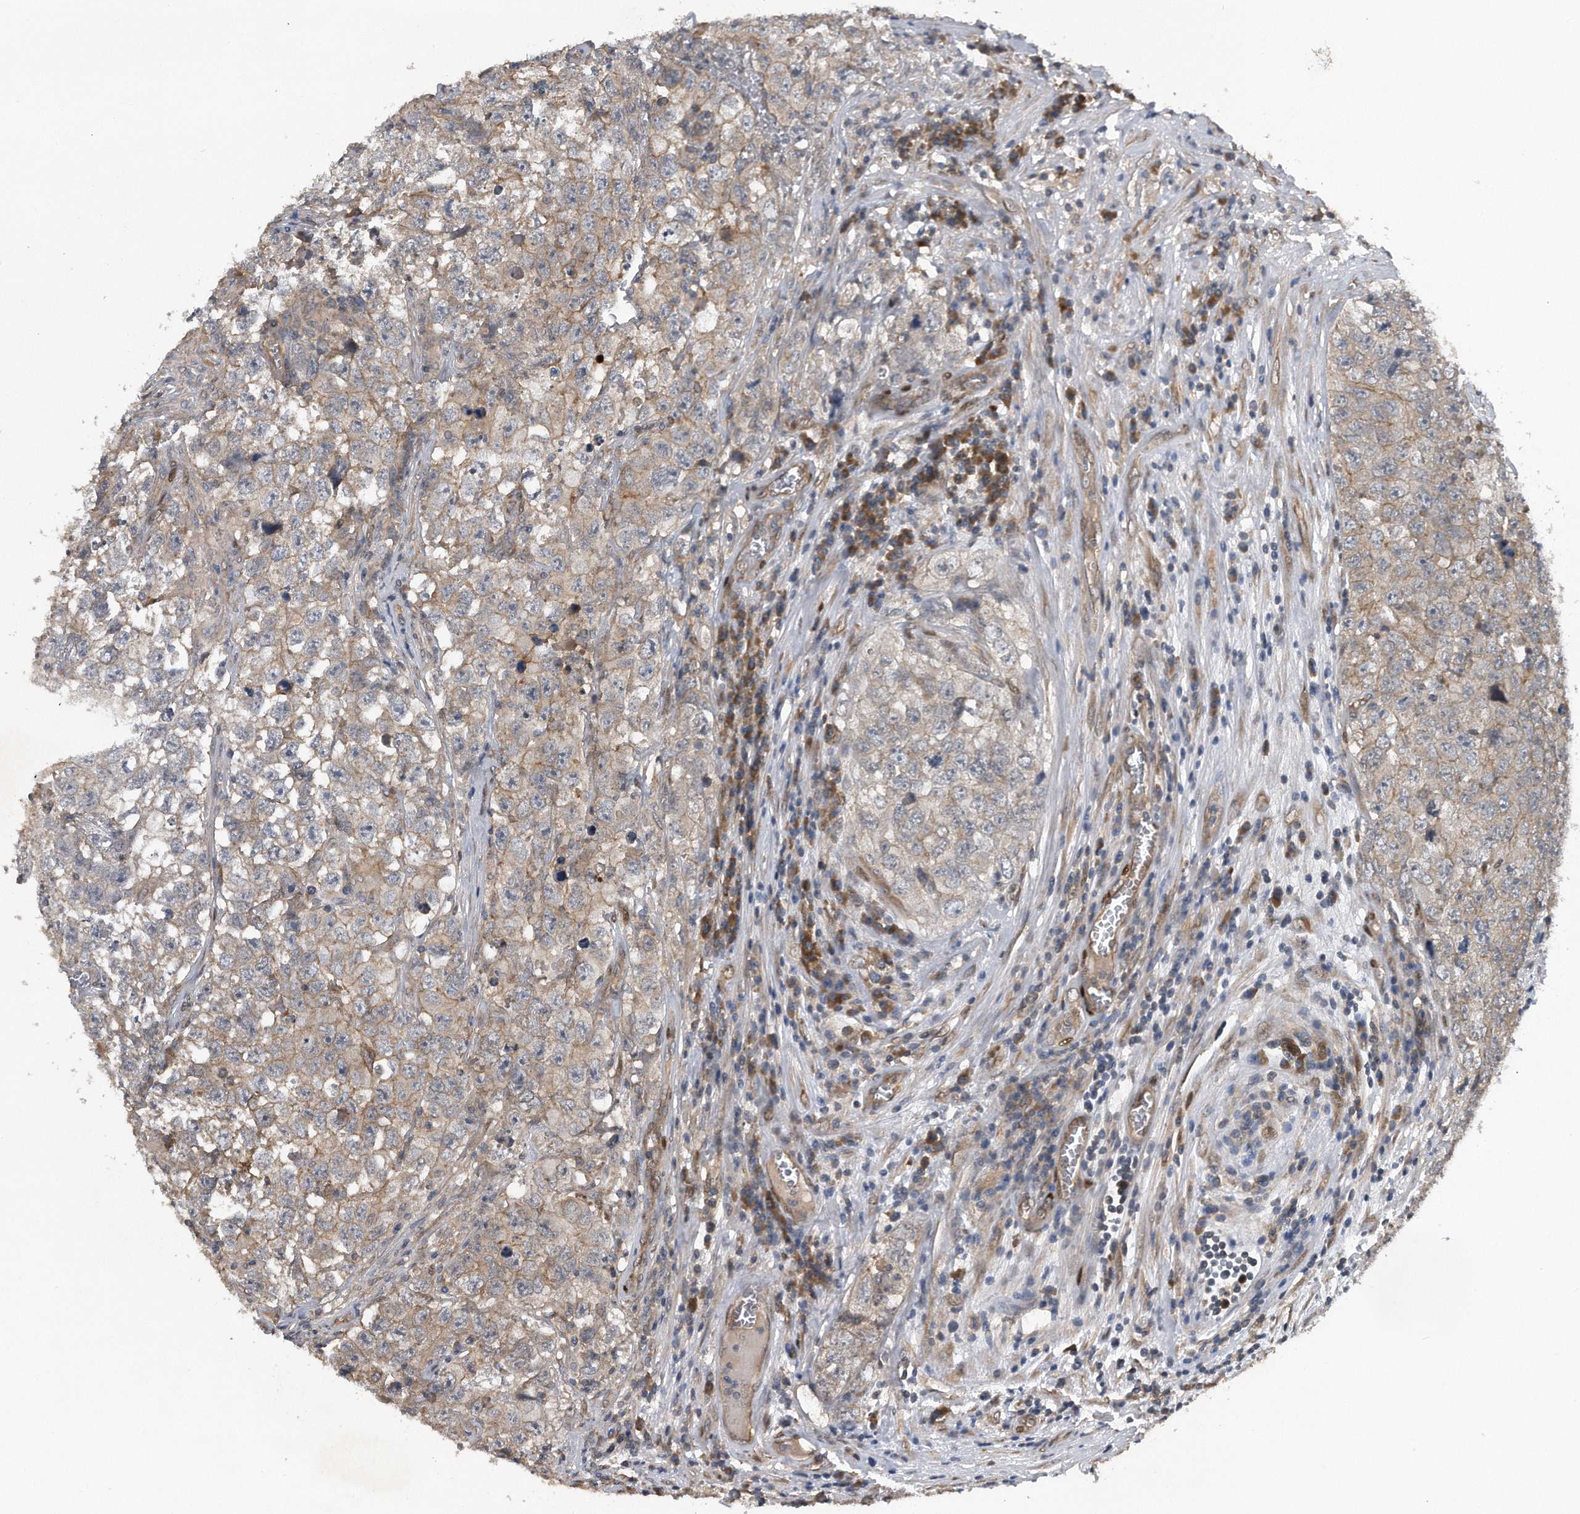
{"staining": {"intensity": "weak", "quantity": ">75%", "location": "cytoplasmic/membranous"}, "tissue": "testis cancer", "cell_type": "Tumor cells", "image_type": "cancer", "snomed": [{"axis": "morphology", "description": "Seminoma, NOS"}, {"axis": "morphology", "description": "Carcinoma, Embryonal, NOS"}, {"axis": "topography", "description": "Testis"}], "caption": "Seminoma (testis) stained with immunohistochemistry exhibits weak cytoplasmic/membranous positivity in approximately >75% of tumor cells. The staining was performed using DAB (3,3'-diaminobenzidine), with brown indicating positive protein expression. Nuclei are stained blue with hematoxylin.", "gene": "ZNF79", "patient": {"sex": "male", "age": 43}}